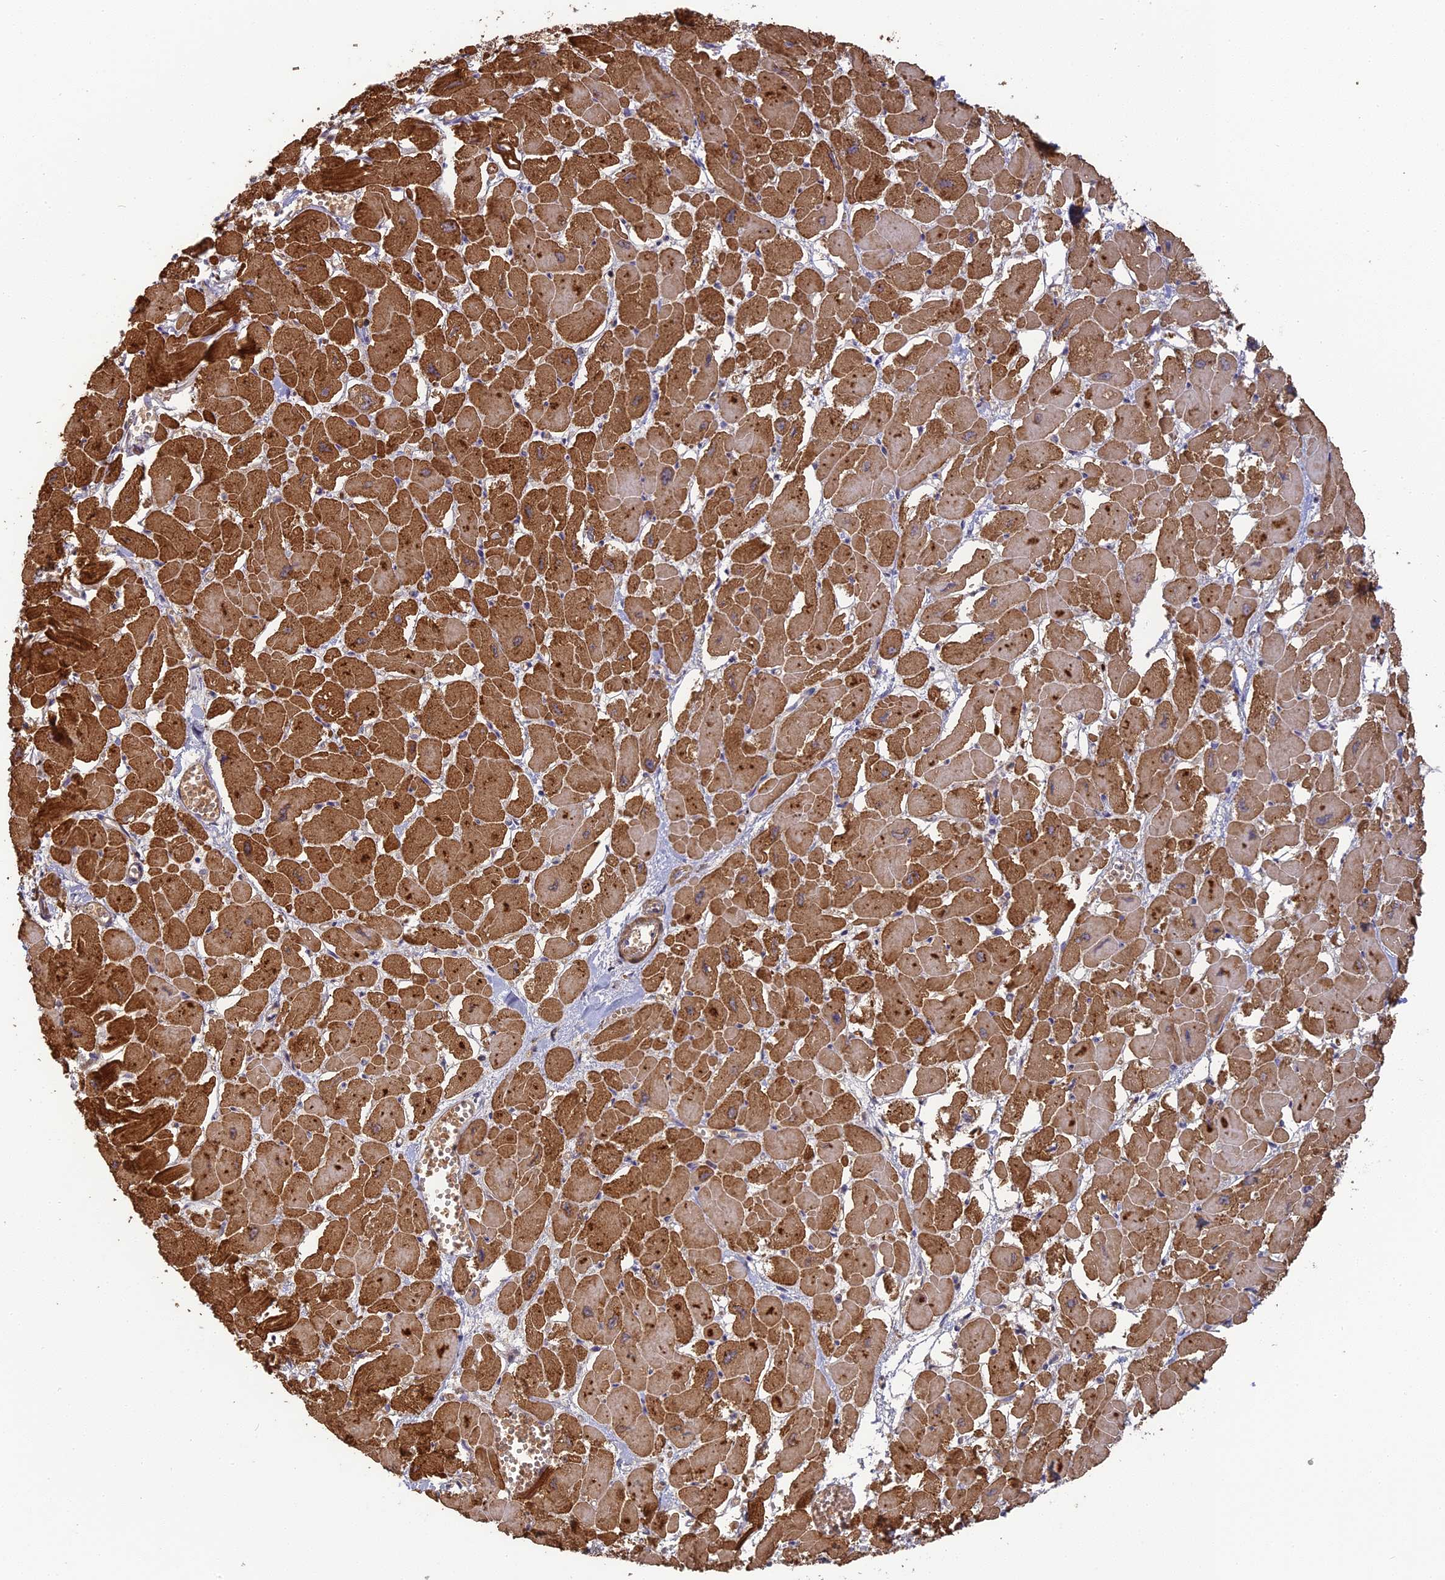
{"staining": {"intensity": "strong", "quantity": ">75%", "location": "cytoplasmic/membranous"}, "tissue": "heart muscle", "cell_type": "Cardiomyocytes", "image_type": "normal", "snomed": [{"axis": "morphology", "description": "Normal tissue, NOS"}, {"axis": "topography", "description": "Heart"}], "caption": "A high-resolution image shows immunohistochemistry staining of unremarkable heart muscle, which displays strong cytoplasmic/membranous expression in about >75% of cardiomyocytes.", "gene": "ERMAP", "patient": {"sex": "male", "age": 54}}